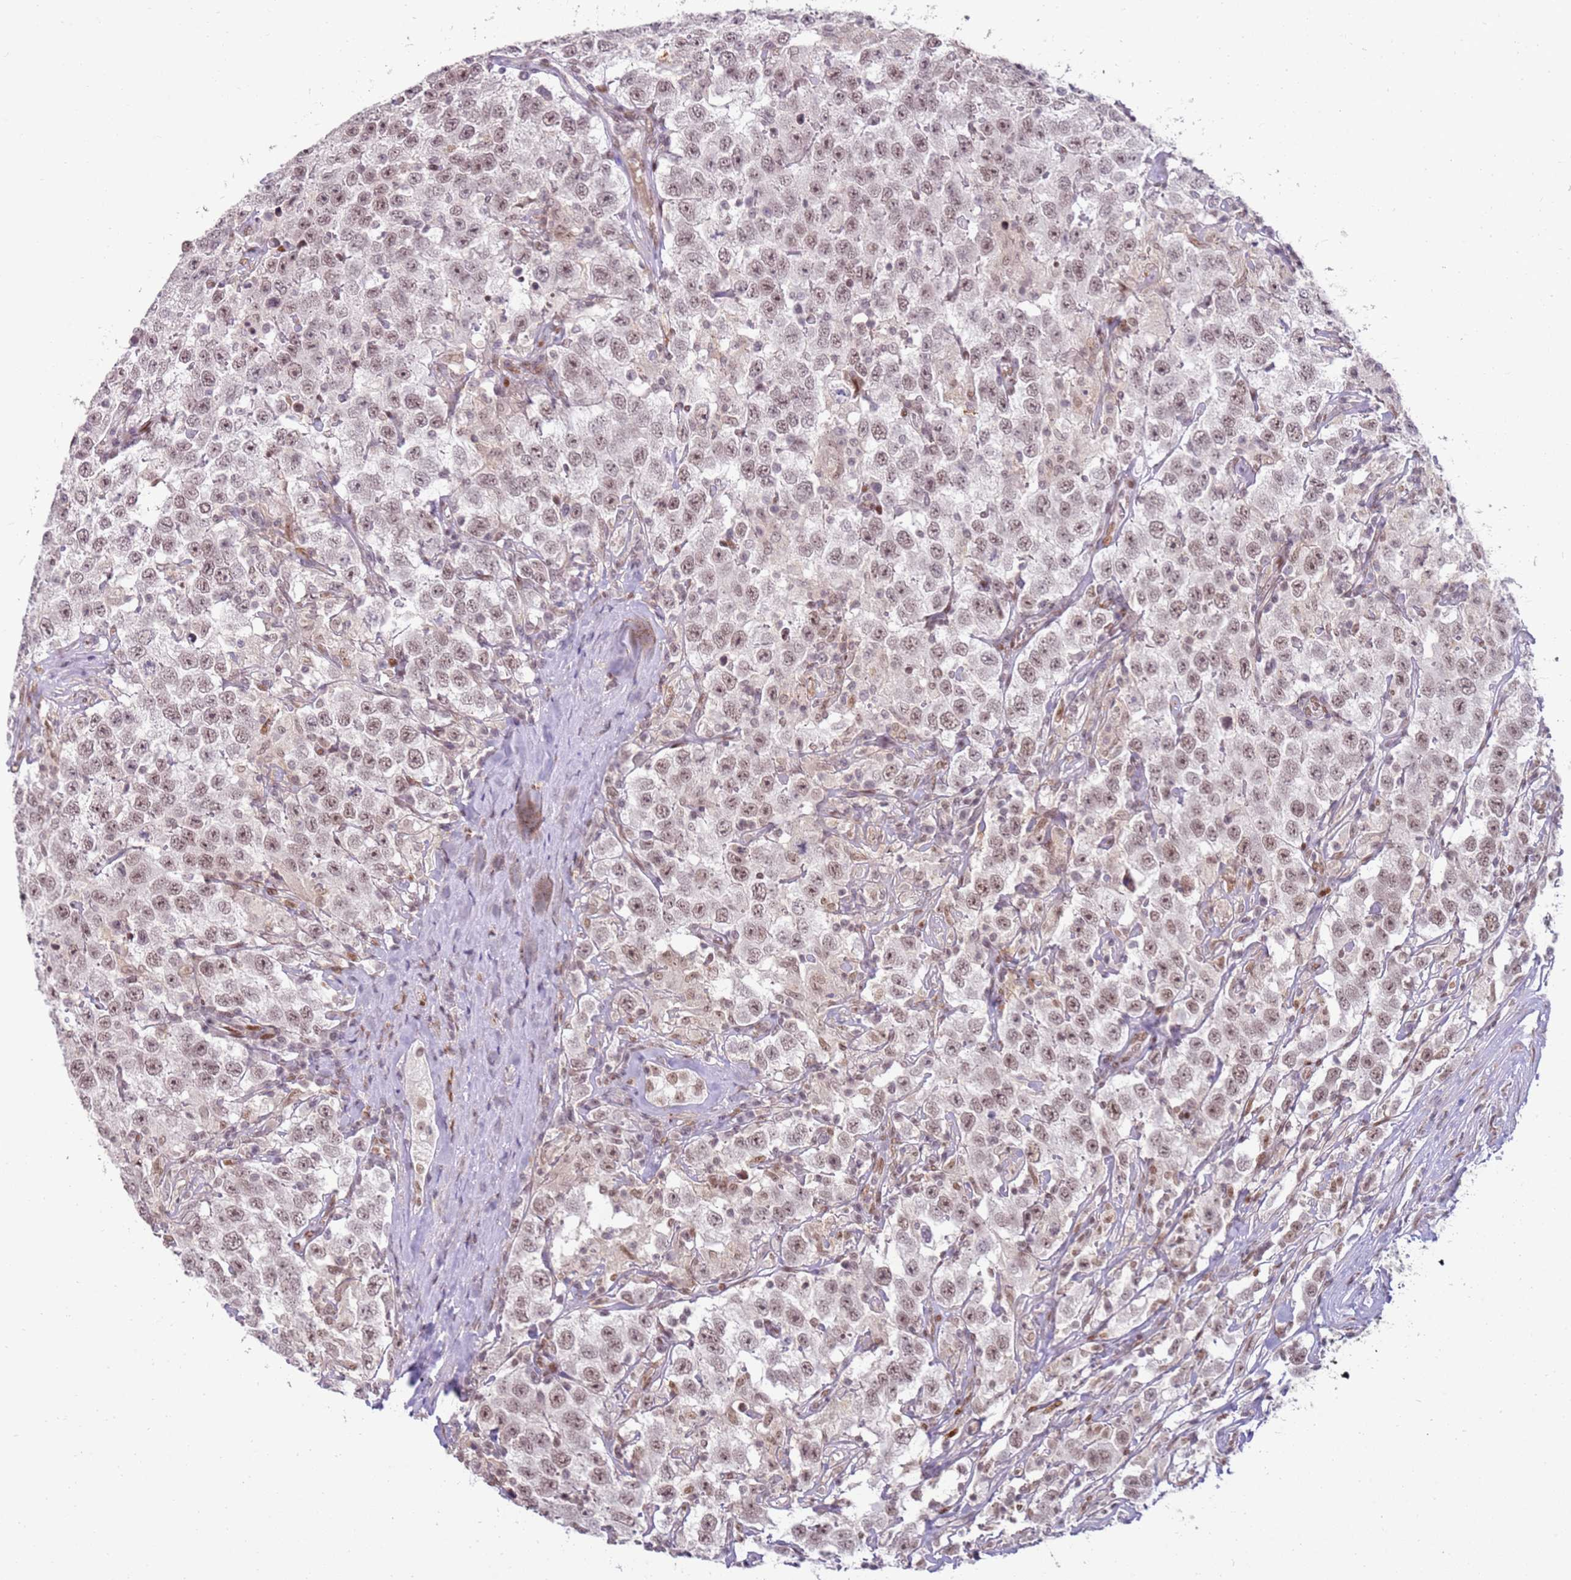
{"staining": {"intensity": "moderate", "quantity": ">75%", "location": "nuclear"}, "tissue": "testis cancer", "cell_type": "Tumor cells", "image_type": "cancer", "snomed": [{"axis": "morphology", "description": "Seminoma, NOS"}, {"axis": "topography", "description": "Testis"}], "caption": "This is a micrograph of IHC staining of testis cancer, which shows moderate expression in the nuclear of tumor cells.", "gene": "PHC2", "patient": {"sex": "male", "age": 41}}